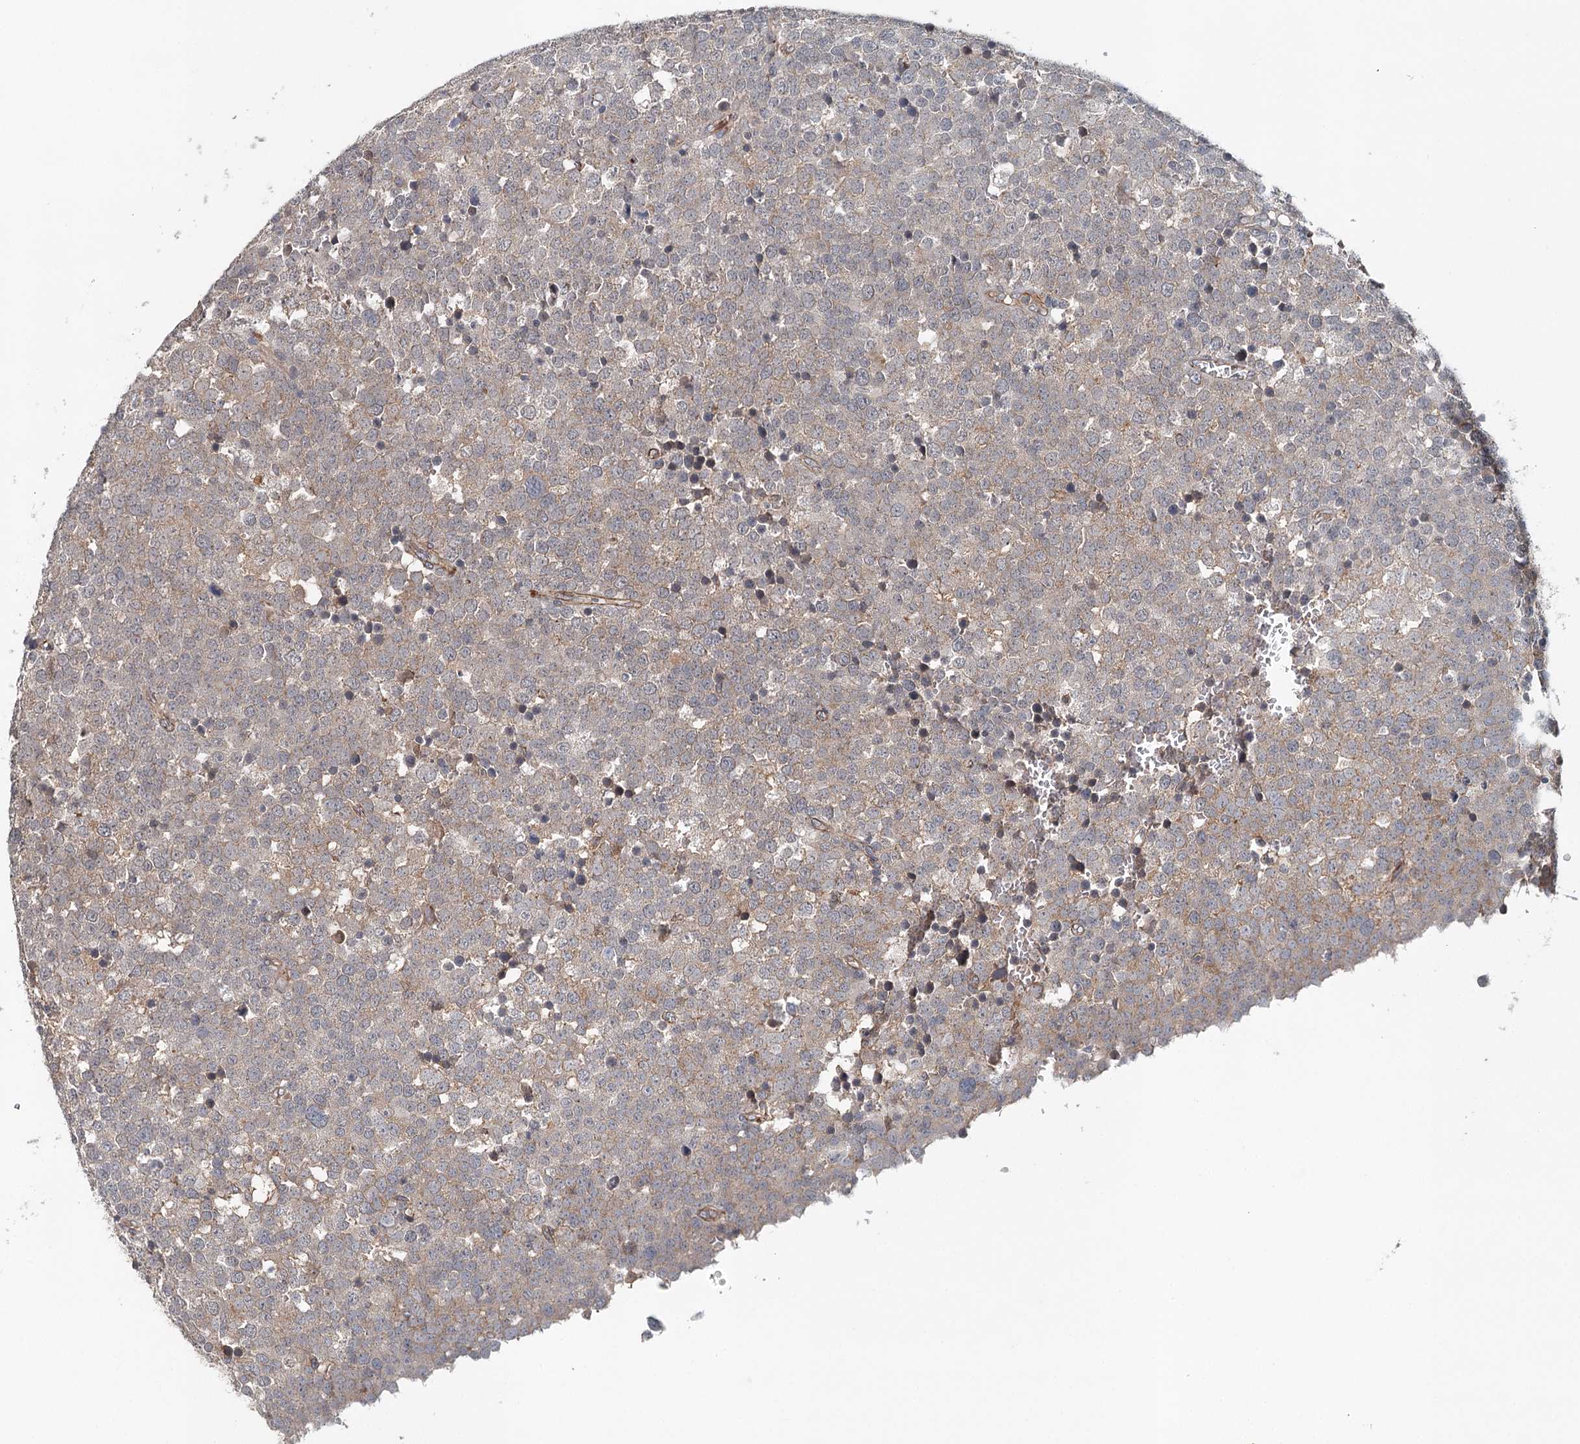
{"staining": {"intensity": "moderate", "quantity": ">75%", "location": "cytoplasmic/membranous"}, "tissue": "testis cancer", "cell_type": "Tumor cells", "image_type": "cancer", "snomed": [{"axis": "morphology", "description": "Seminoma, NOS"}, {"axis": "topography", "description": "Testis"}], "caption": "Human testis seminoma stained with a protein marker displays moderate staining in tumor cells.", "gene": "SYNPO", "patient": {"sex": "male", "age": 71}}